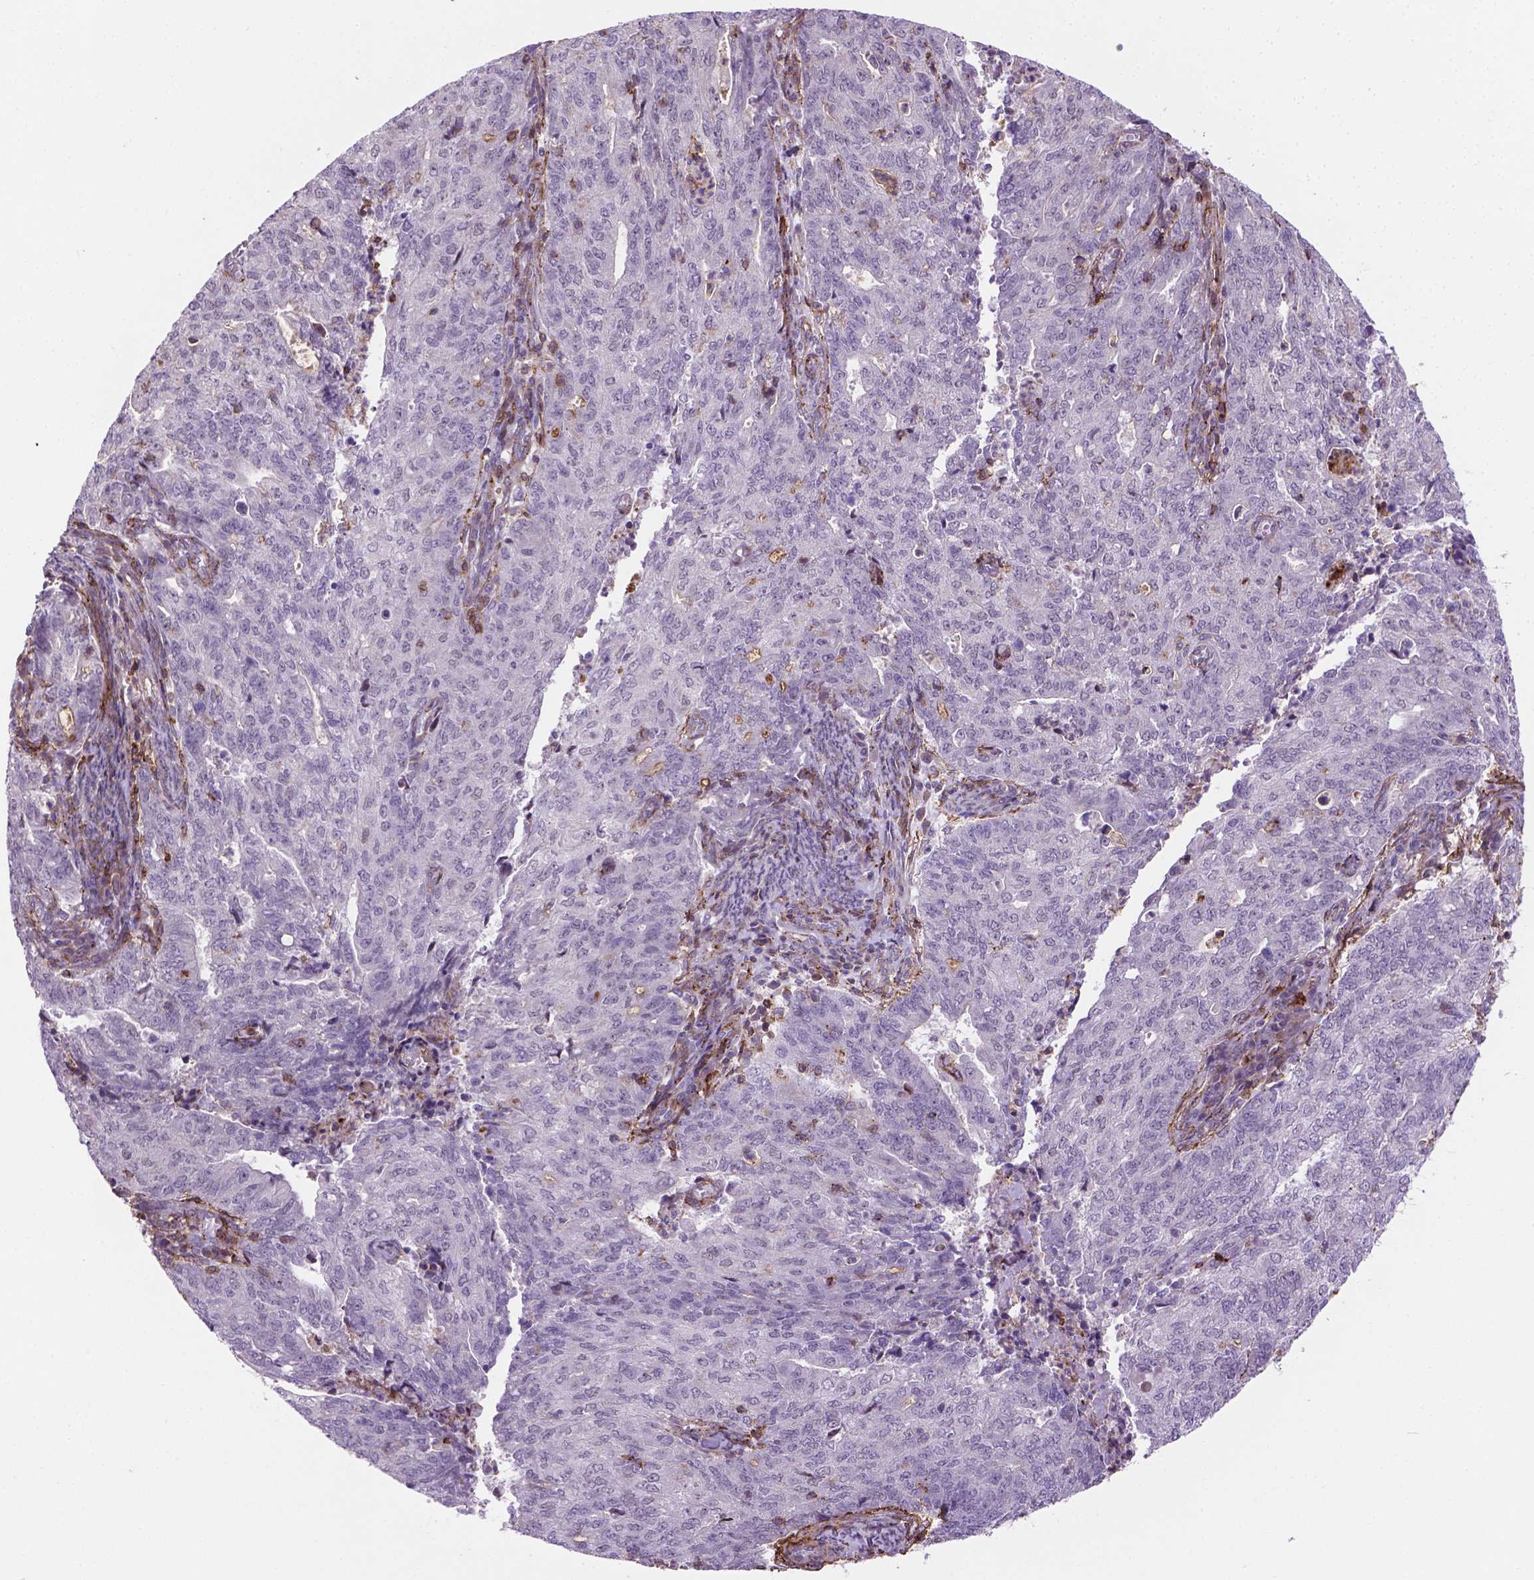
{"staining": {"intensity": "negative", "quantity": "none", "location": "none"}, "tissue": "endometrial cancer", "cell_type": "Tumor cells", "image_type": "cancer", "snomed": [{"axis": "morphology", "description": "Adenocarcinoma, NOS"}, {"axis": "topography", "description": "Endometrium"}], "caption": "High magnification brightfield microscopy of endometrial adenocarcinoma stained with DAB (3,3'-diaminobenzidine) (brown) and counterstained with hematoxylin (blue): tumor cells show no significant staining.", "gene": "ACAD10", "patient": {"sex": "female", "age": 82}}